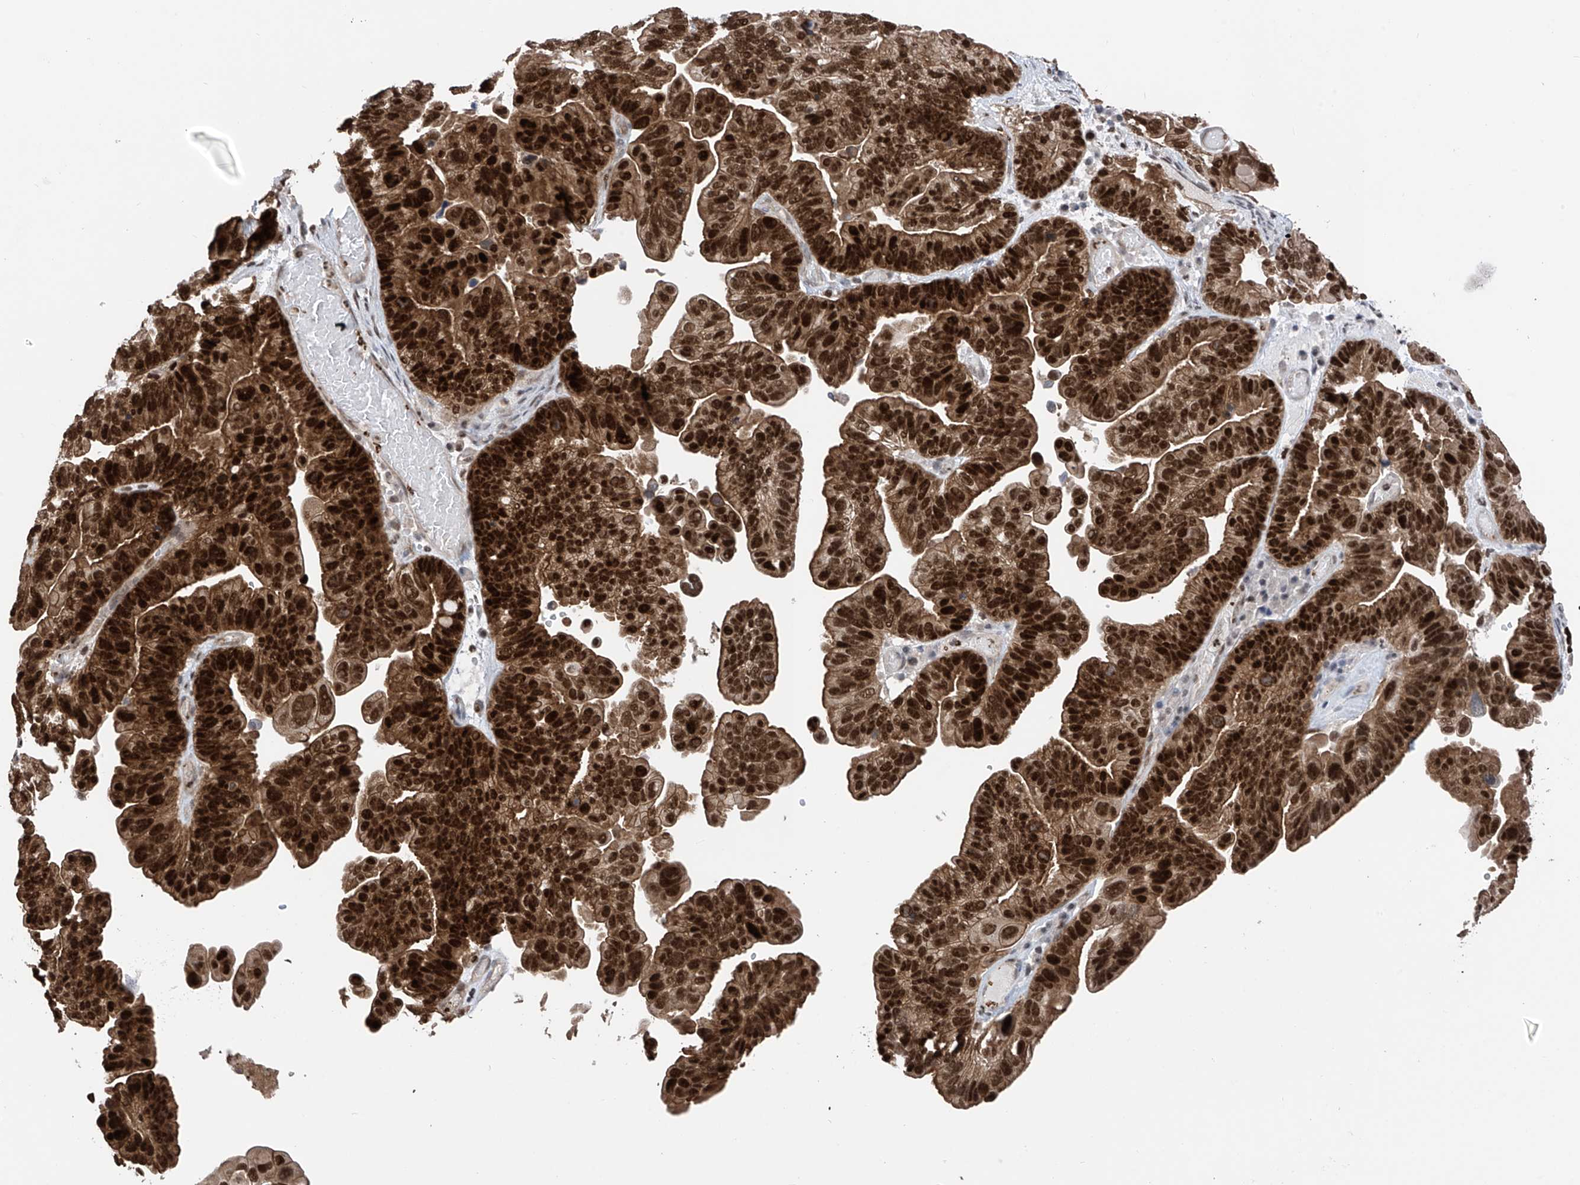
{"staining": {"intensity": "strong", "quantity": ">75%", "location": "cytoplasmic/membranous,nuclear"}, "tissue": "ovarian cancer", "cell_type": "Tumor cells", "image_type": "cancer", "snomed": [{"axis": "morphology", "description": "Cystadenocarcinoma, serous, NOS"}, {"axis": "topography", "description": "Ovary"}], "caption": "Strong cytoplasmic/membranous and nuclear positivity is seen in approximately >75% of tumor cells in serous cystadenocarcinoma (ovarian). (brown staining indicates protein expression, while blue staining denotes nuclei).", "gene": "DNAJC9", "patient": {"sex": "female", "age": 56}}